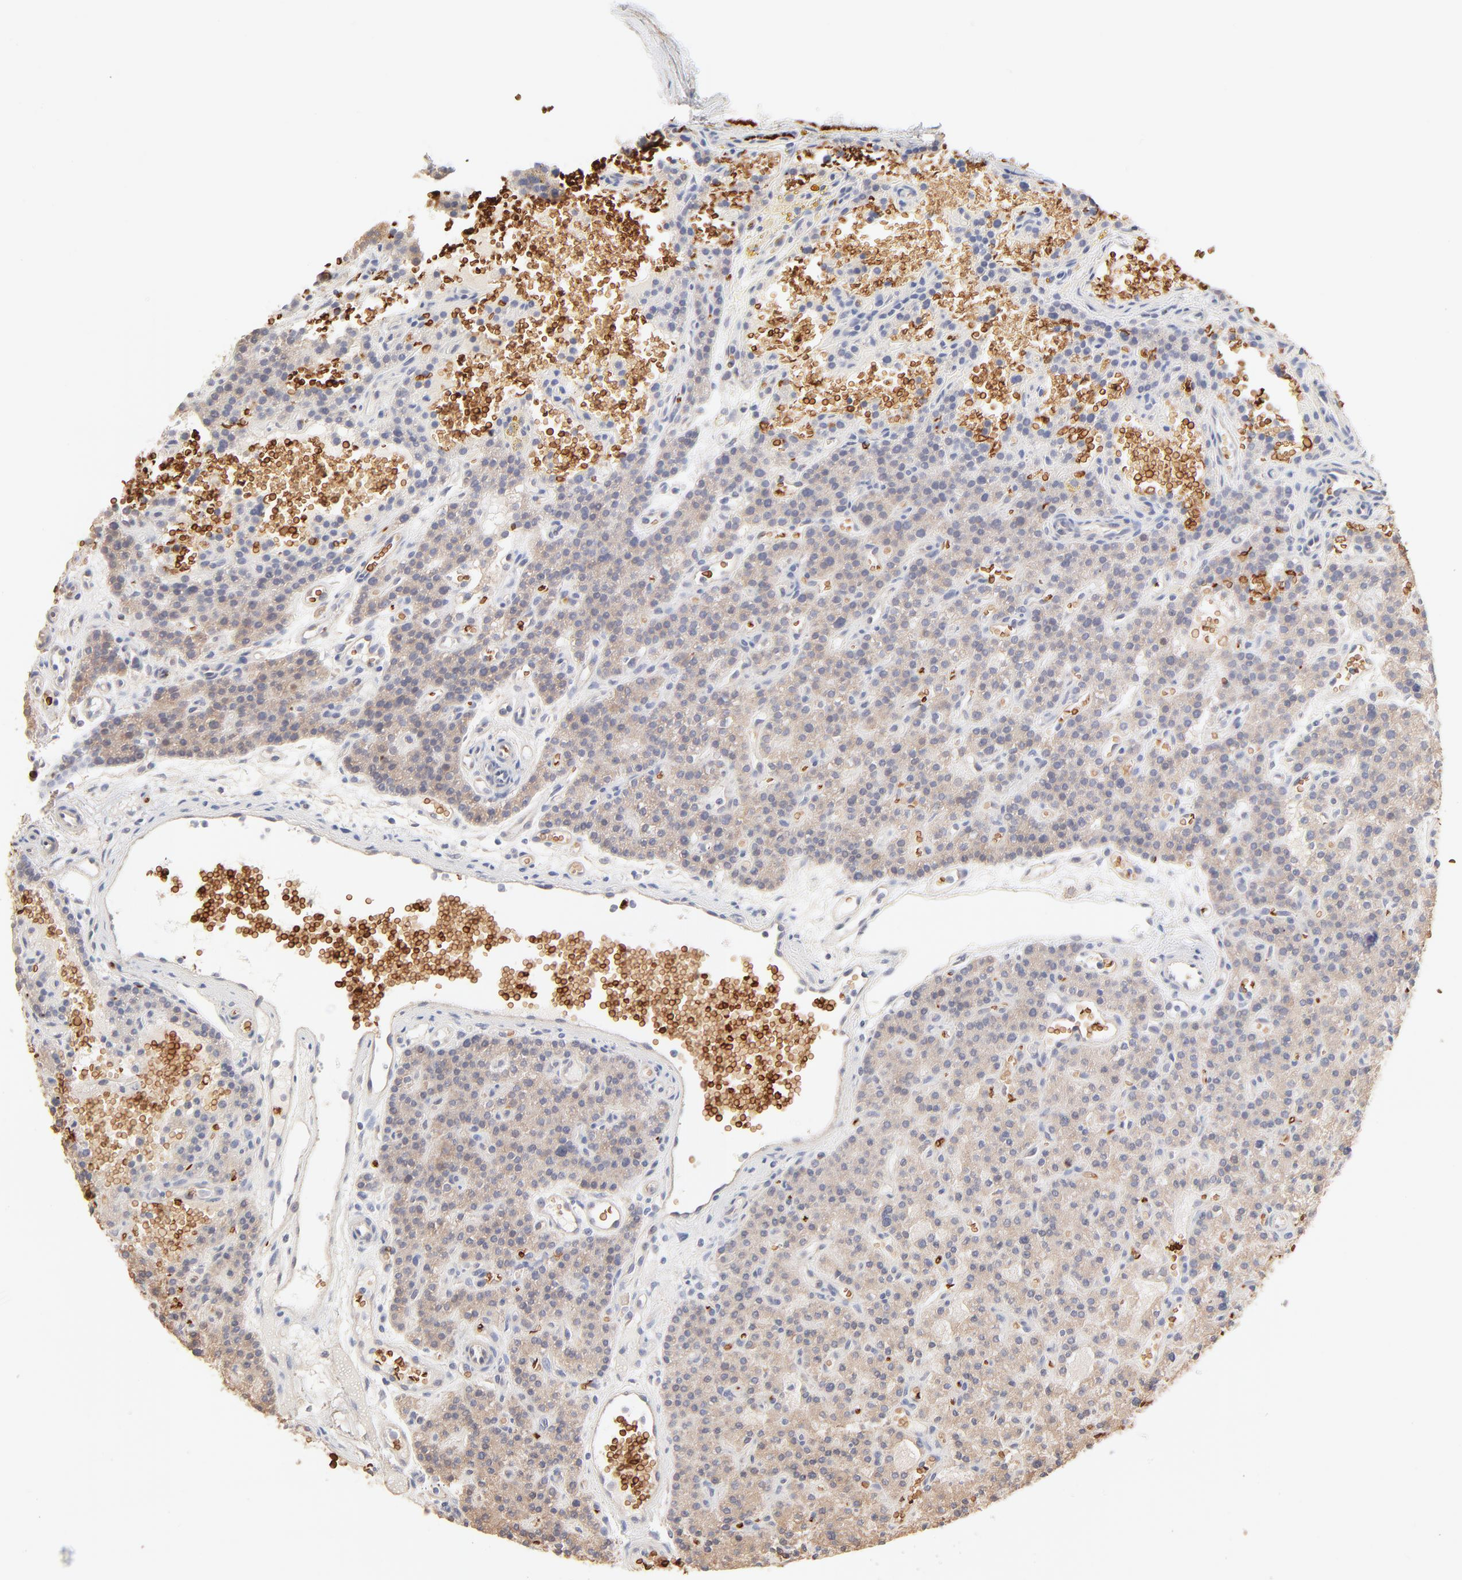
{"staining": {"intensity": "weak", "quantity": ">75%", "location": "cytoplasmic/membranous"}, "tissue": "parathyroid gland", "cell_type": "Glandular cells", "image_type": "normal", "snomed": [{"axis": "morphology", "description": "Normal tissue, NOS"}, {"axis": "topography", "description": "Parathyroid gland"}], "caption": "Immunohistochemistry of normal human parathyroid gland exhibits low levels of weak cytoplasmic/membranous positivity in approximately >75% of glandular cells. (DAB (3,3'-diaminobenzidine) IHC, brown staining for protein, blue staining for nuclei).", "gene": "SPTB", "patient": {"sex": "male", "age": 25}}